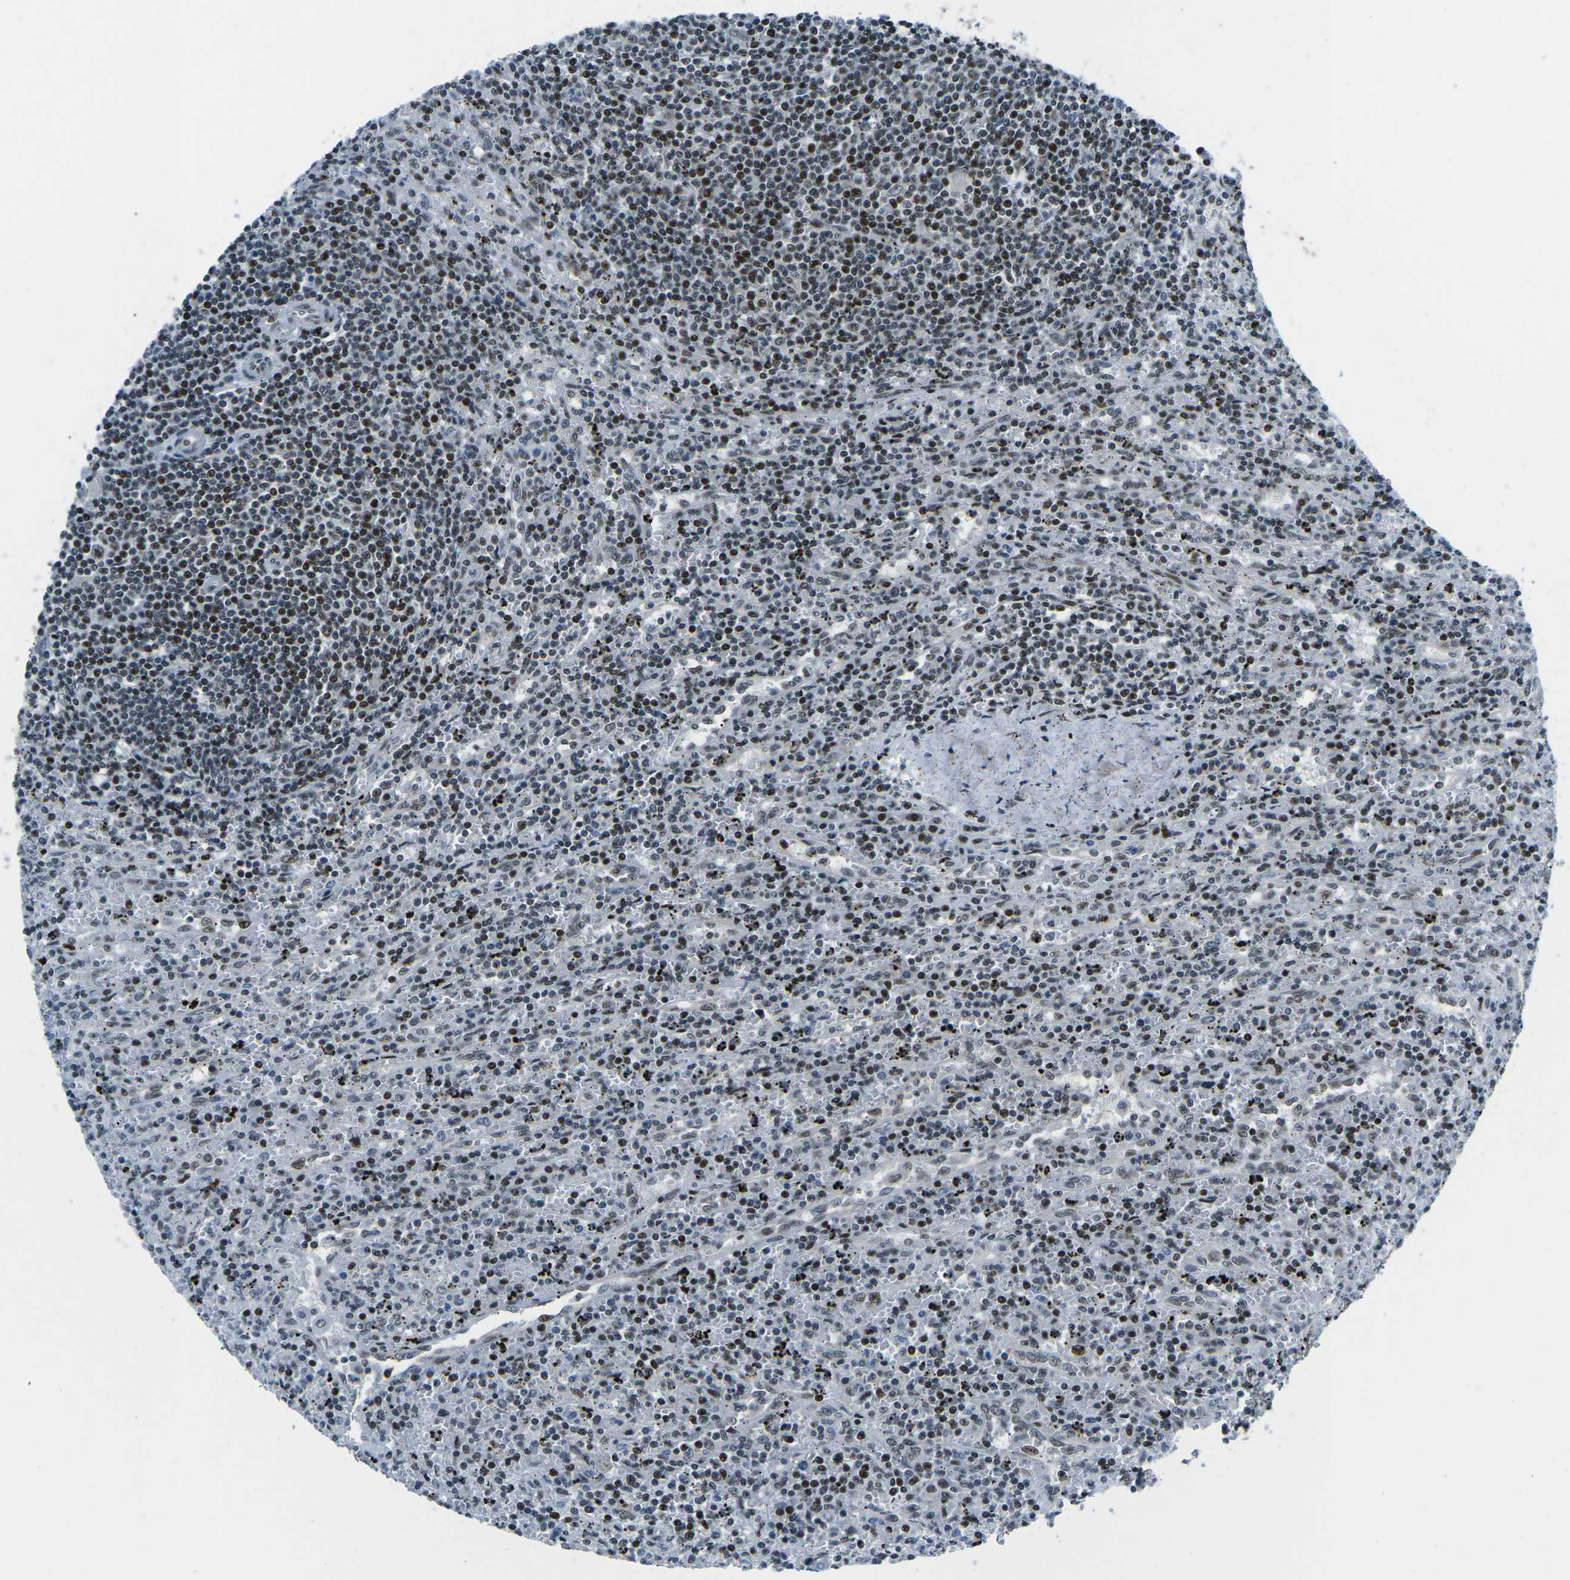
{"staining": {"intensity": "moderate", "quantity": "25%-75%", "location": "nuclear"}, "tissue": "lymphoma", "cell_type": "Tumor cells", "image_type": "cancer", "snomed": [{"axis": "morphology", "description": "Malignant lymphoma, non-Hodgkin's type, Low grade"}, {"axis": "topography", "description": "Spleen"}], "caption": "Human malignant lymphoma, non-Hodgkin's type (low-grade) stained with a protein marker exhibits moderate staining in tumor cells.", "gene": "RBL2", "patient": {"sex": "male", "age": 76}}